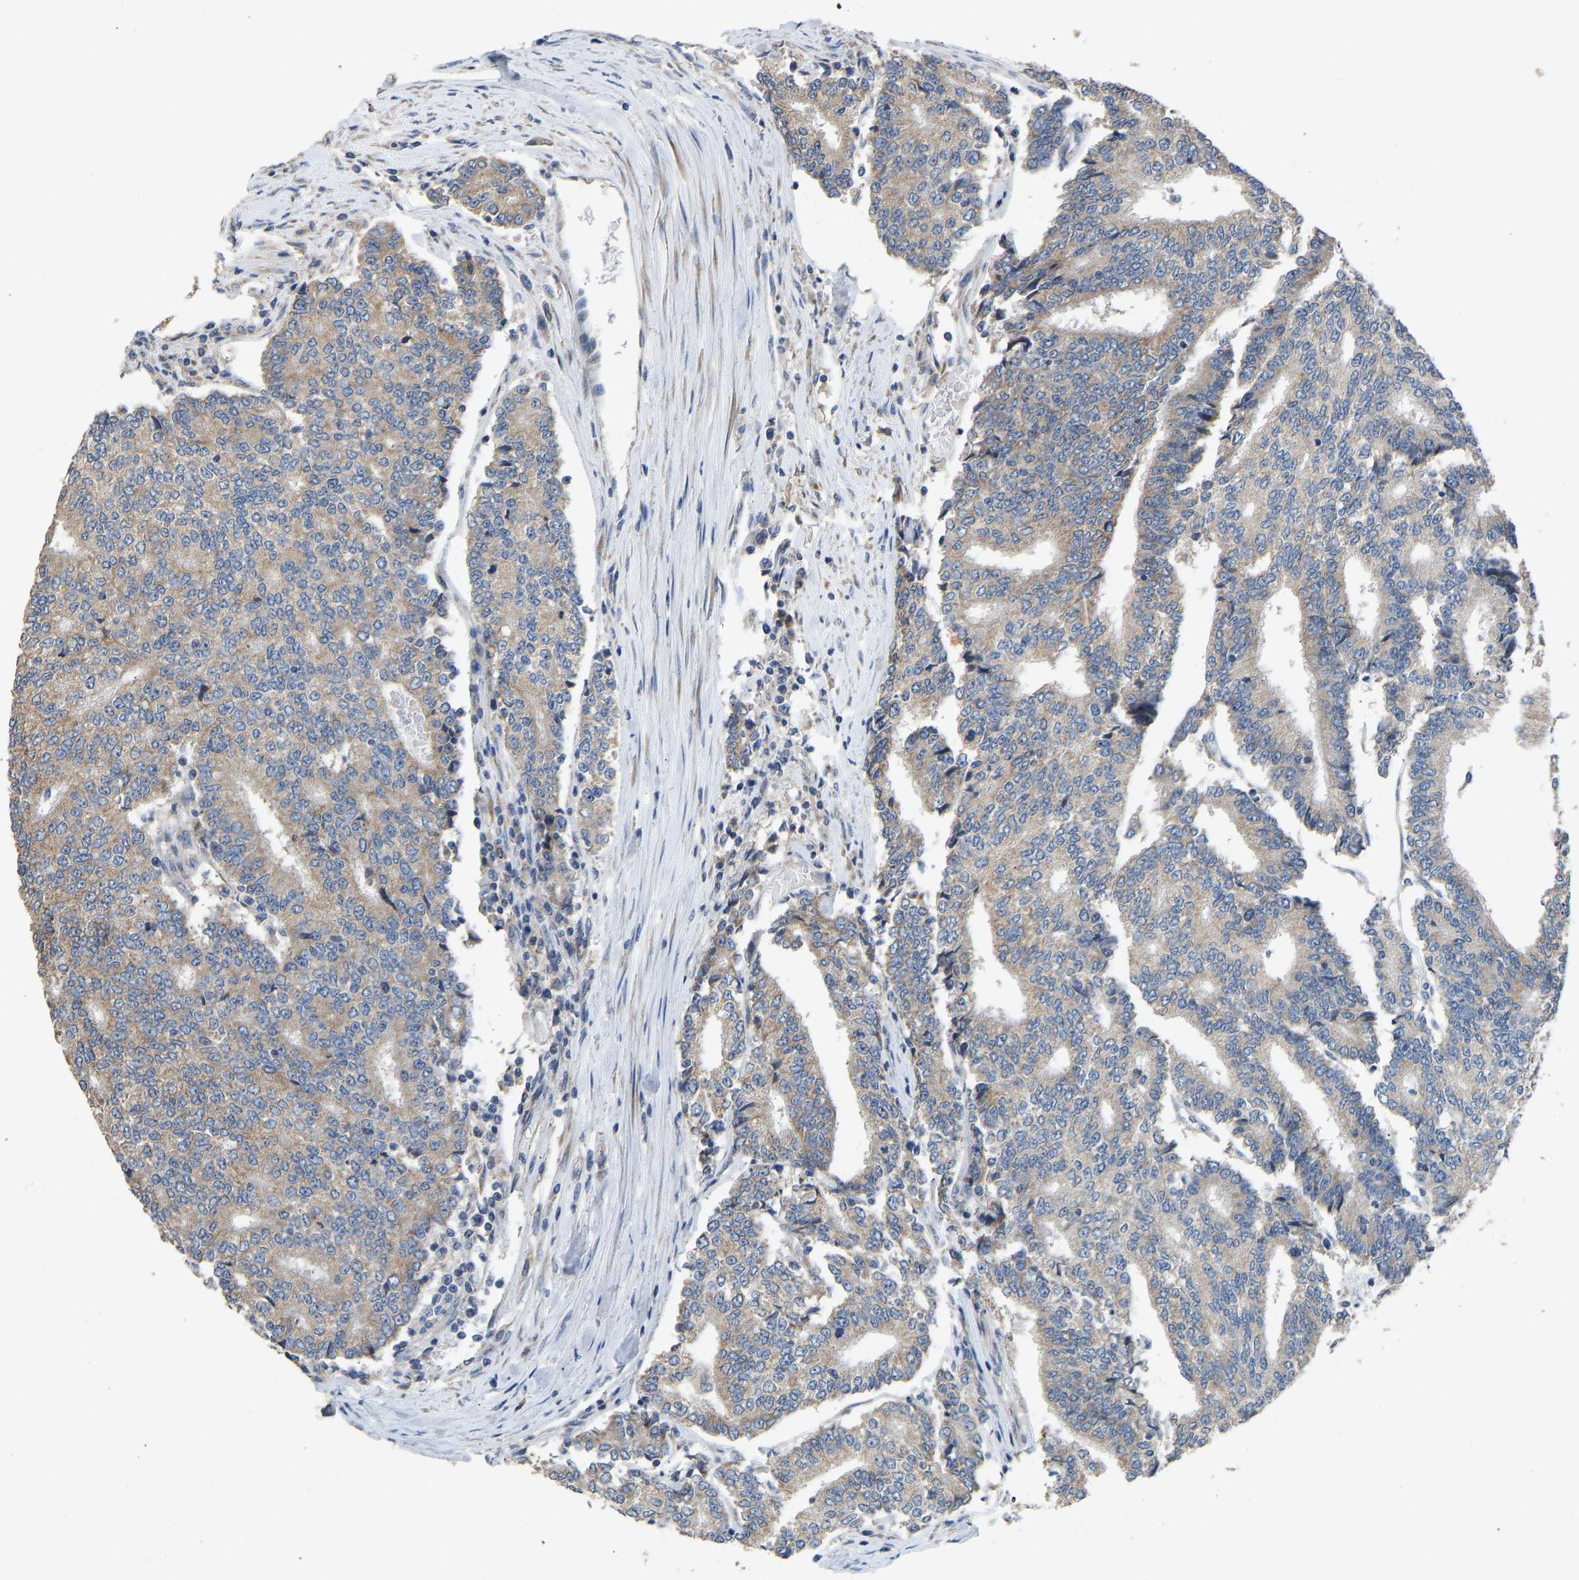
{"staining": {"intensity": "weak", "quantity": ">75%", "location": "cytoplasmic/membranous"}, "tissue": "prostate cancer", "cell_type": "Tumor cells", "image_type": "cancer", "snomed": [{"axis": "morphology", "description": "Normal tissue, NOS"}, {"axis": "morphology", "description": "Adenocarcinoma, High grade"}, {"axis": "topography", "description": "Prostate"}, {"axis": "topography", "description": "Seminal veicle"}], "caption": "Immunohistochemical staining of high-grade adenocarcinoma (prostate) shows weak cytoplasmic/membranous protein staining in approximately >75% of tumor cells.", "gene": "TMEM150A", "patient": {"sex": "male", "age": 55}}